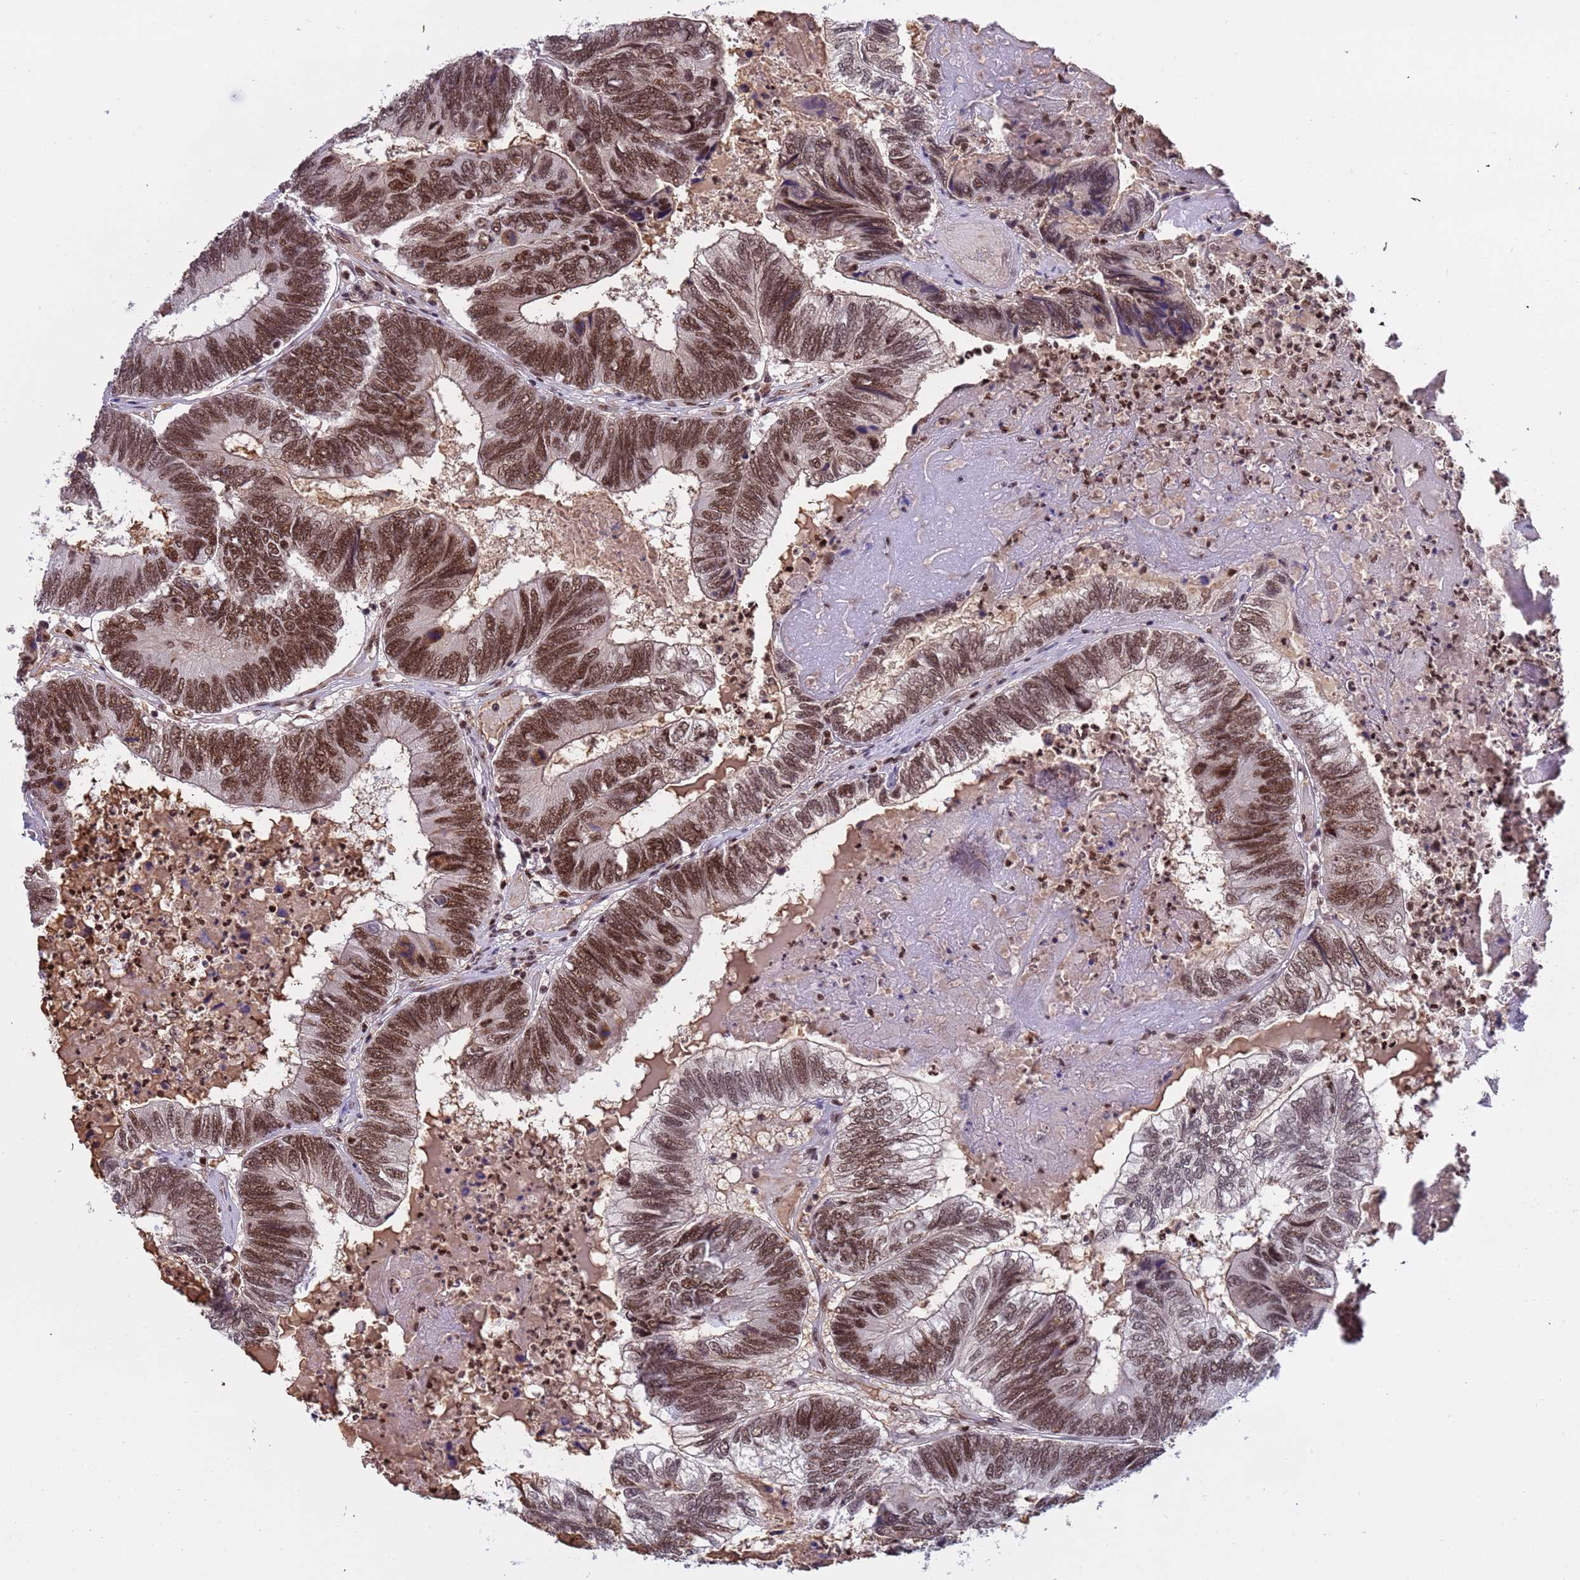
{"staining": {"intensity": "strong", "quantity": ">75%", "location": "nuclear"}, "tissue": "colorectal cancer", "cell_type": "Tumor cells", "image_type": "cancer", "snomed": [{"axis": "morphology", "description": "Adenocarcinoma, NOS"}, {"axis": "topography", "description": "Colon"}], "caption": "Immunohistochemistry of colorectal cancer (adenocarcinoma) exhibits high levels of strong nuclear staining in approximately >75% of tumor cells.", "gene": "SRRT", "patient": {"sex": "female", "age": 67}}